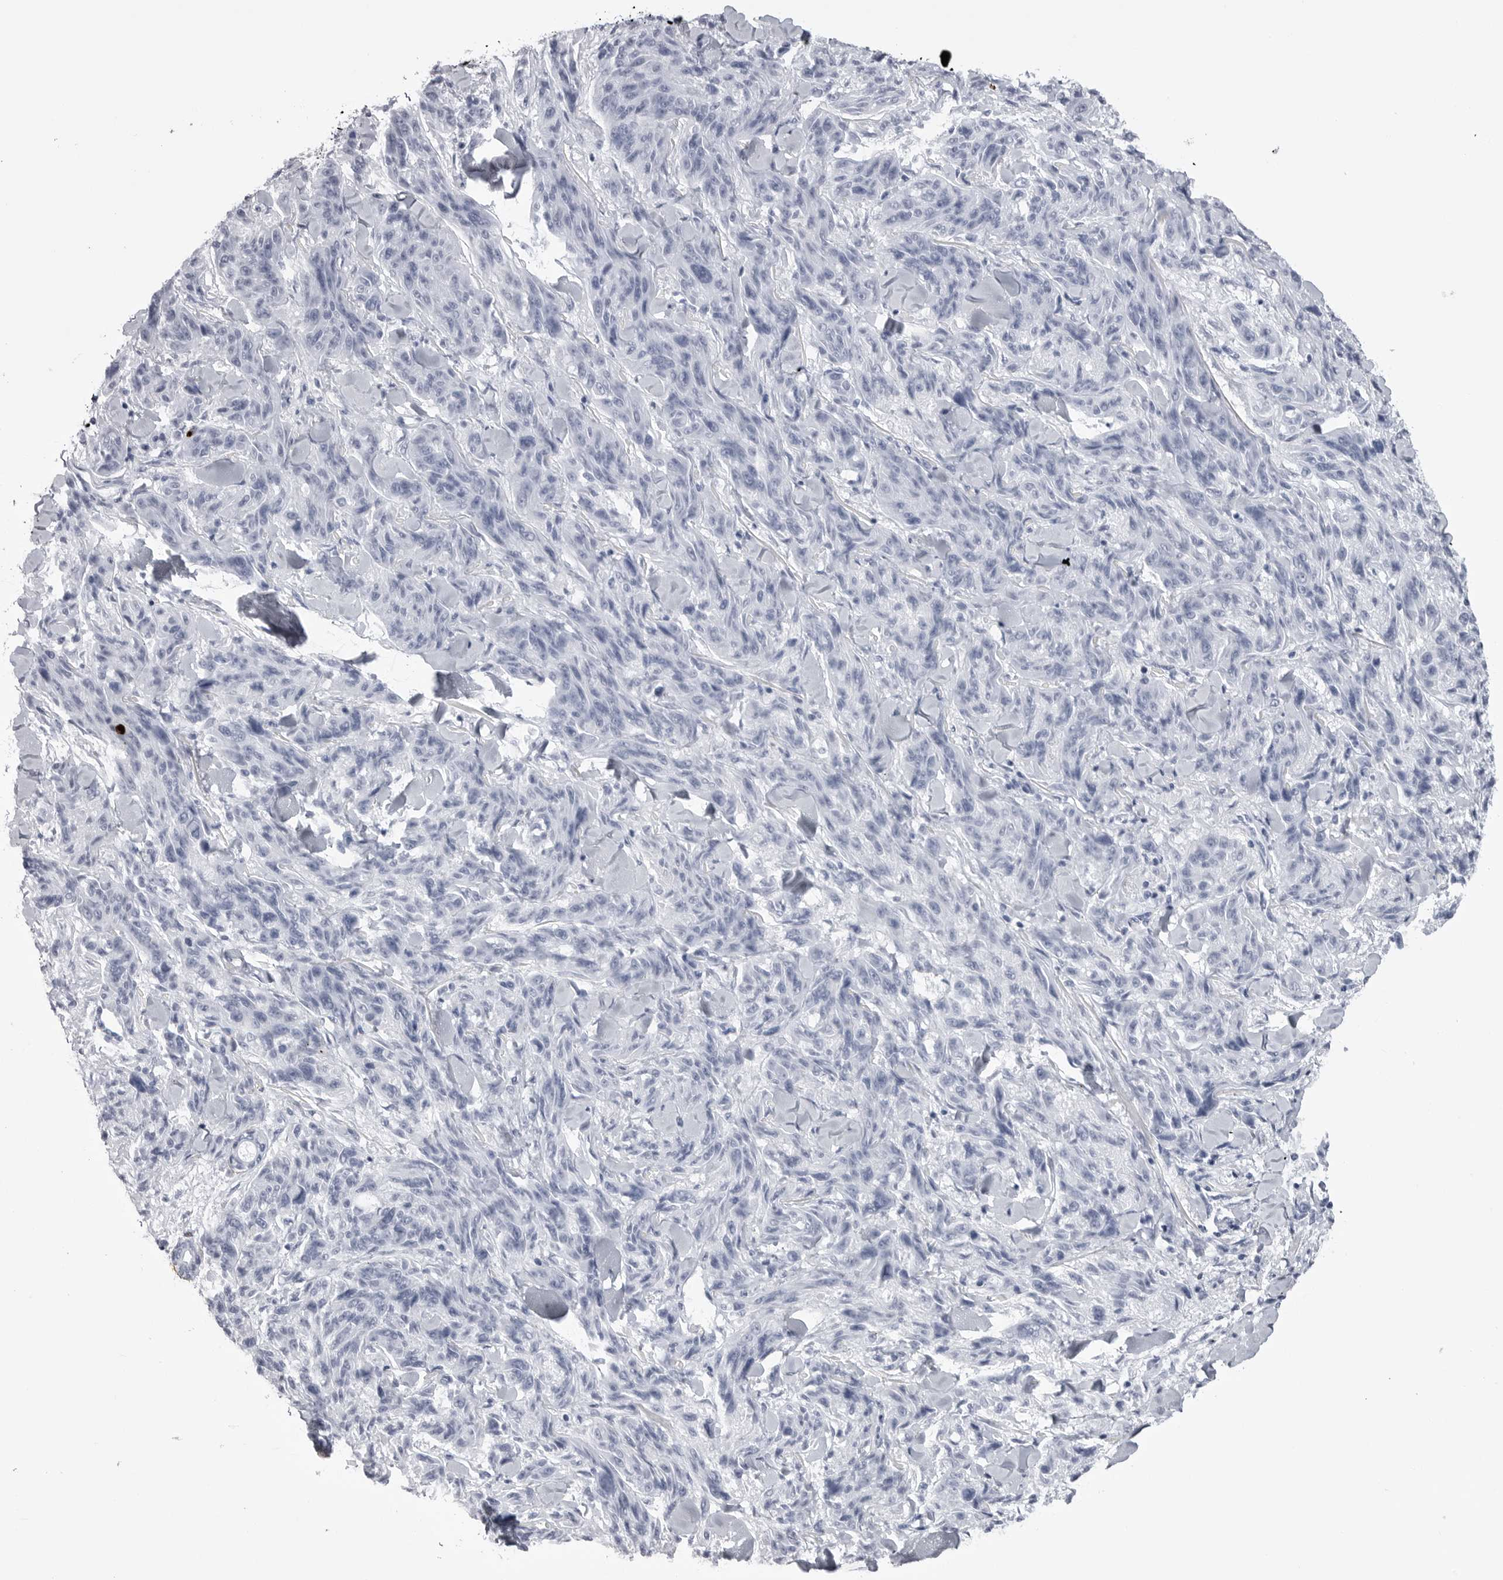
{"staining": {"intensity": "negative", "quantity": "none", "location": "none"}, "tissue": "melanoma", "cell_type": "Tumor cells", "image_type": "cancer", "snomed": [{"axis": "morphology", "description": "Malignant melanoma, NOS"}, {"axis": "topography", "description": "Skin"}], "caption": "High power microscopy image of an IHC photomicrograph of melanoma, revealing no significant expression in tumor cells.", "gene": "COL26A1", "patient": {"sex": "male", "age": 53}}